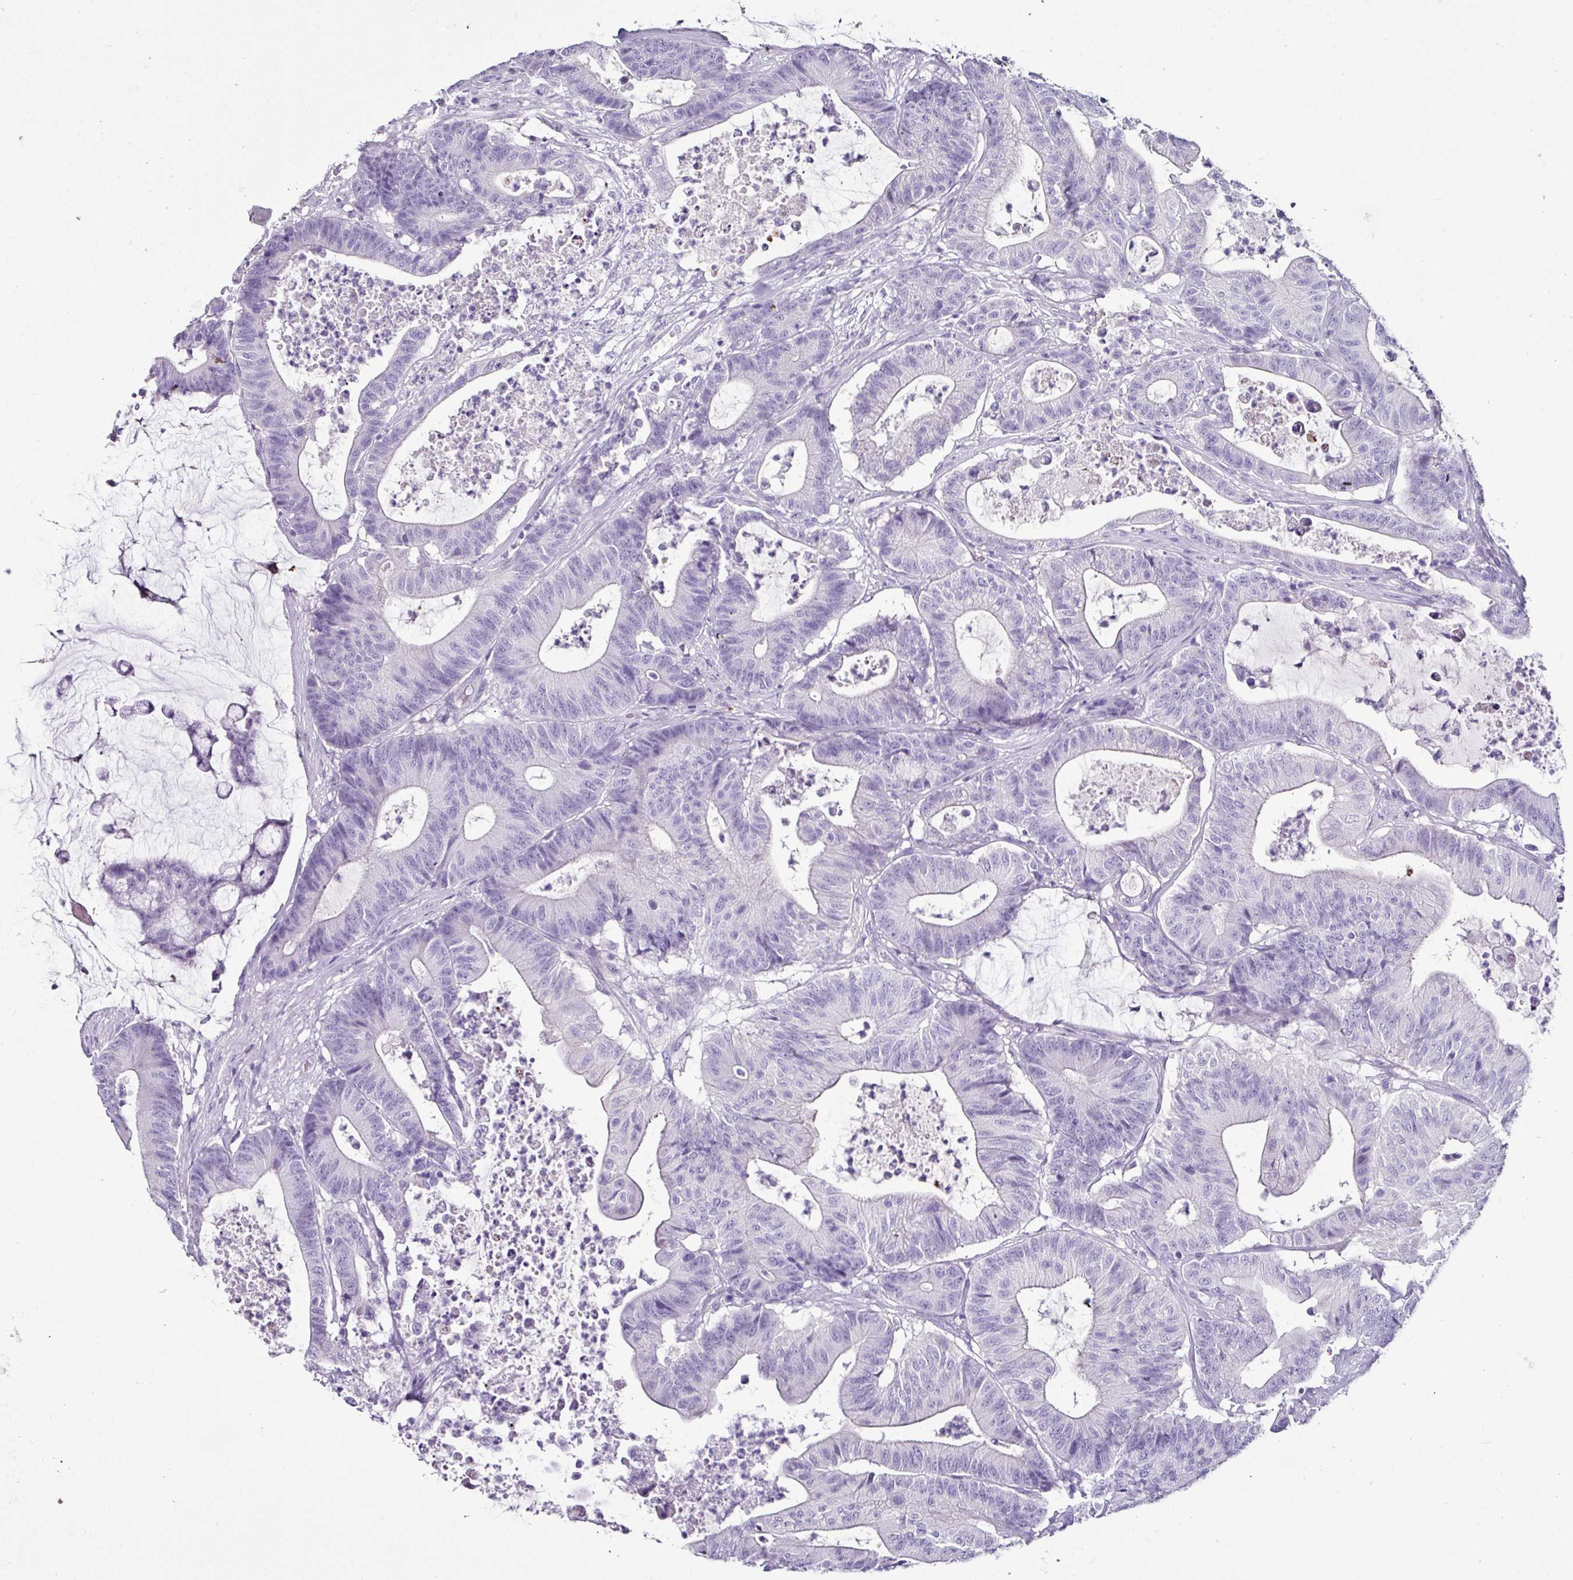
{"staining": {"intensity": "negative", "quantity": "none", "location": "none"}, "tissue": "colorectal cancer", "cell_type": "Tumor cells", "image_type": "cancer", "snomed": [{"axis": "morphology", "description": "Adenocarcinoma, NOS"}, {"axis": "topography", "description": "Colon"}], "caption": "Tumor cells show no significant staining in colorectal cancer.", "gene": "GLP2R", "patient": {"sex": "female", "age": 84}}